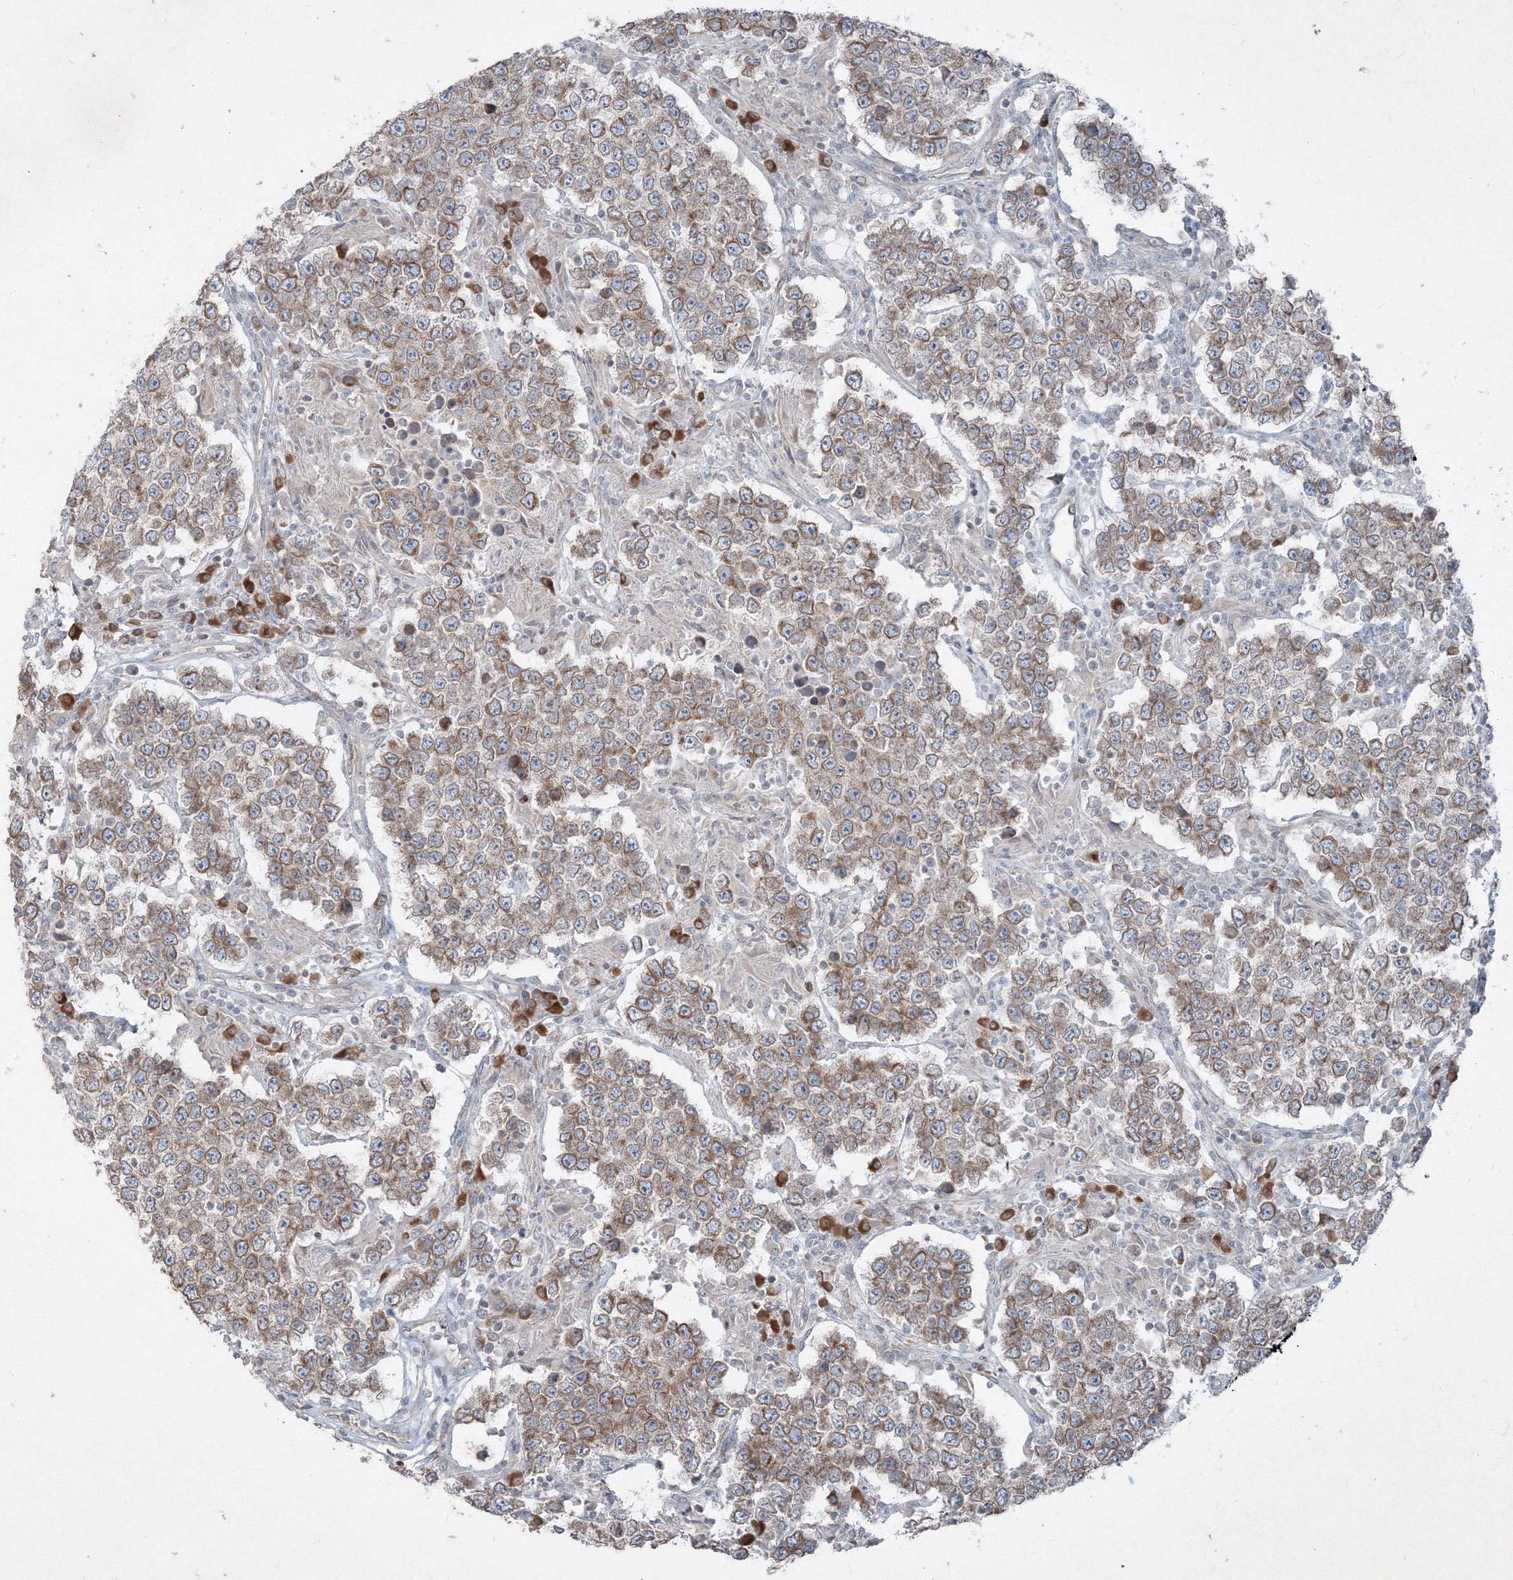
{"staining": {"intensity": "moderate", "quantity": ">75%", "location": "cytoplasmic/membranous"}, "tissue": "testis cancer", "cell_type": "Tumor cells", "image_type": "cancer", "snomed": [{"axis": "morphology", "description": "Normal tissue, NOS"}, {"axis": "morphology", "description": "Urothelial carcinoma, High grade"}, {"axis": "morphology", "description": "Seminoma, NOS"}, {"axis": "morphology", "description": "Carcinoma, Embryonal, NOS"}, {"axis": "topography", "description": "Urinary bladder"}, {"axis": "topography", "description": "Testis"}], "caption": "This histopathology image displays immunohistochemistry staining of testis cancer, with medium moderate cytoplasmic/membranous staining in about >75% of tumor cells.", "gene": "IFNAR1", "patient": {"sex": "male", "age": 41}}